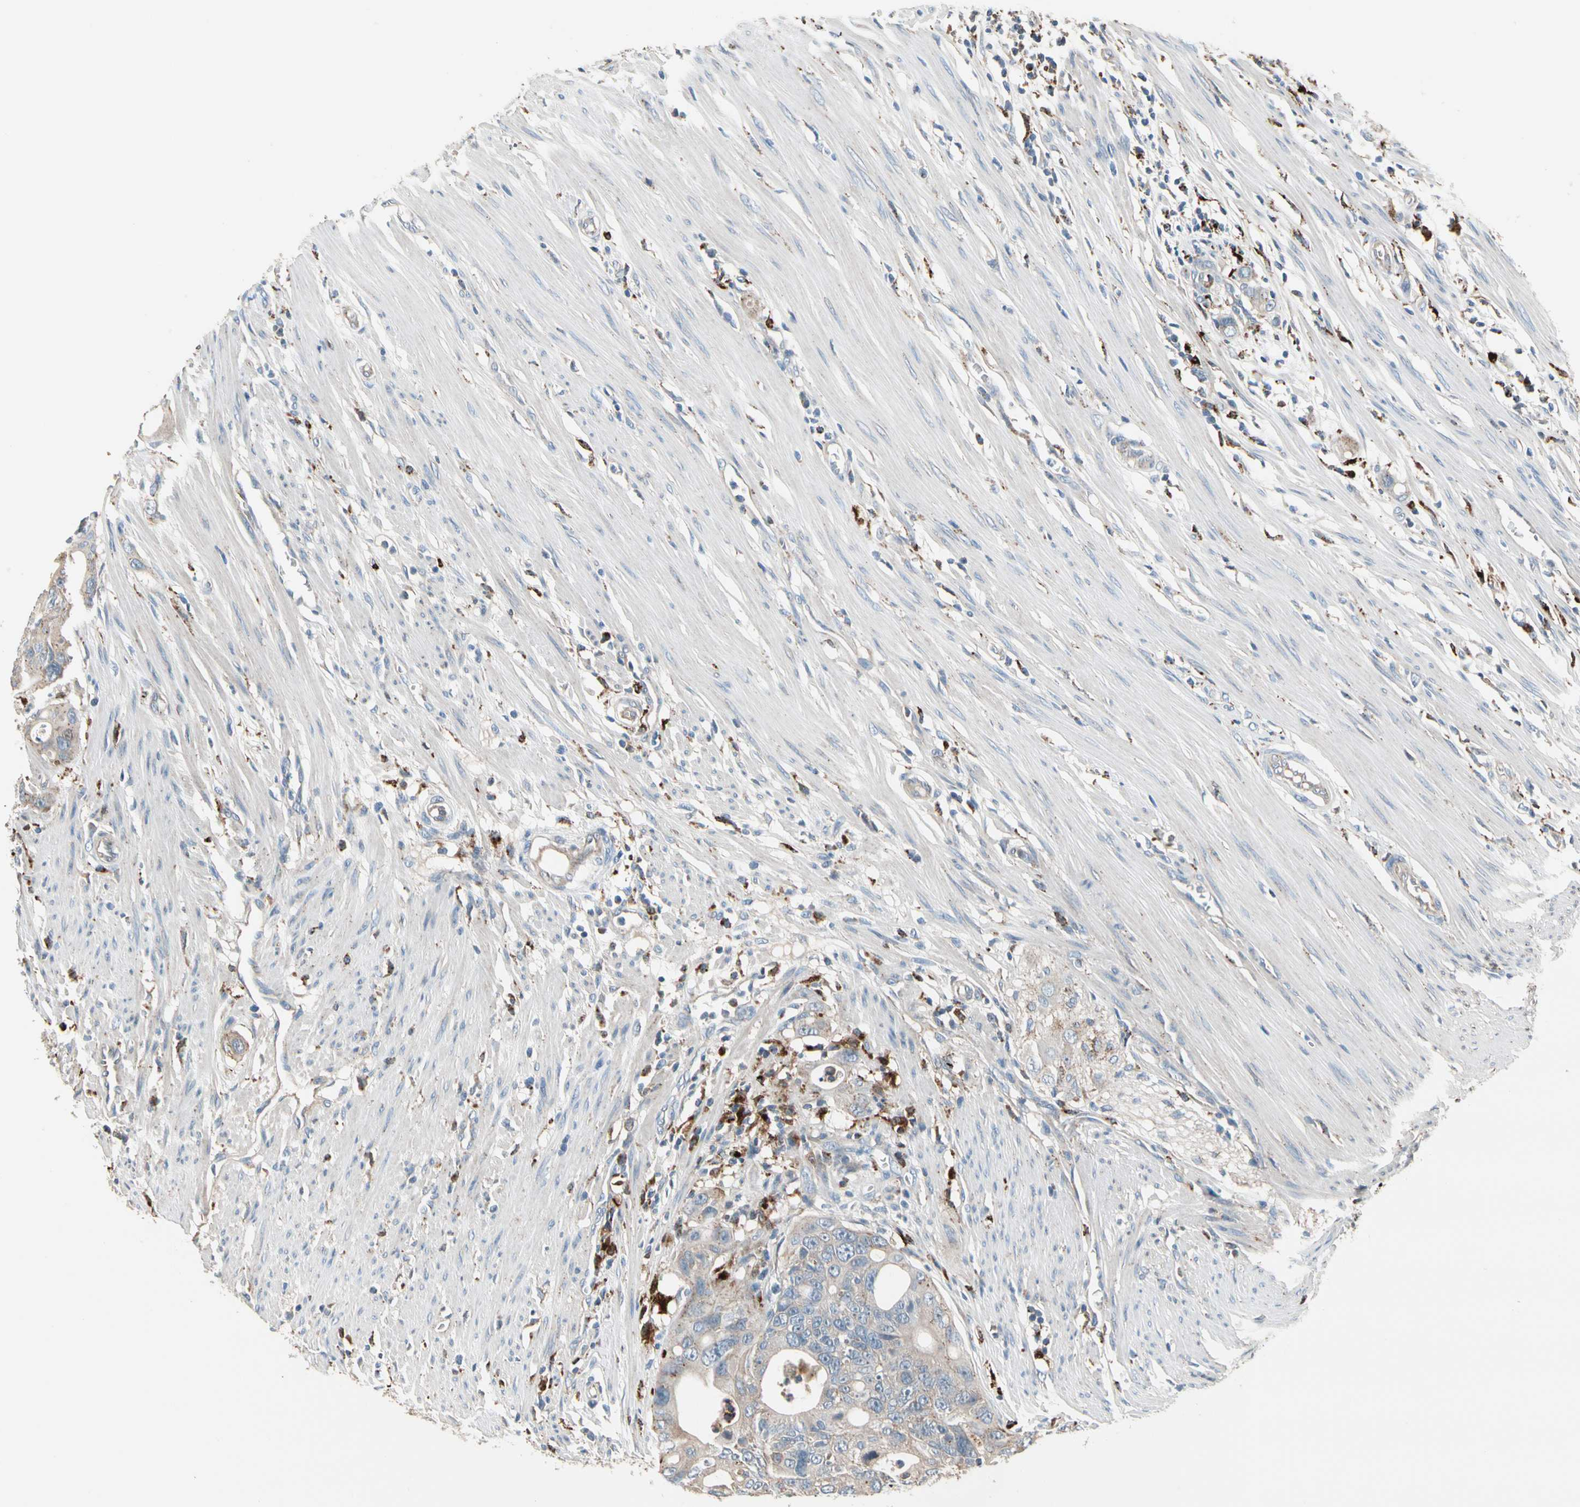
{"staining": {"intensity": "negative", "quantity": "none", "location": "none"}, "tissue": "colorectal cancer", "cell_type": "Tumor cells", "image_type": "cancer", "snomed": [{"axis": "morphology", "description": "Adenocarcinoma, NOS"}, {"axis": "topography", "description": "Colon"}], "caption": "Immunohistochemical staining of human colorectal adenocarcinoma demonstrates no significant positivity in tumor cells.", "gene": "GM2A", "patient": {"sex": "female", "age": 57}}